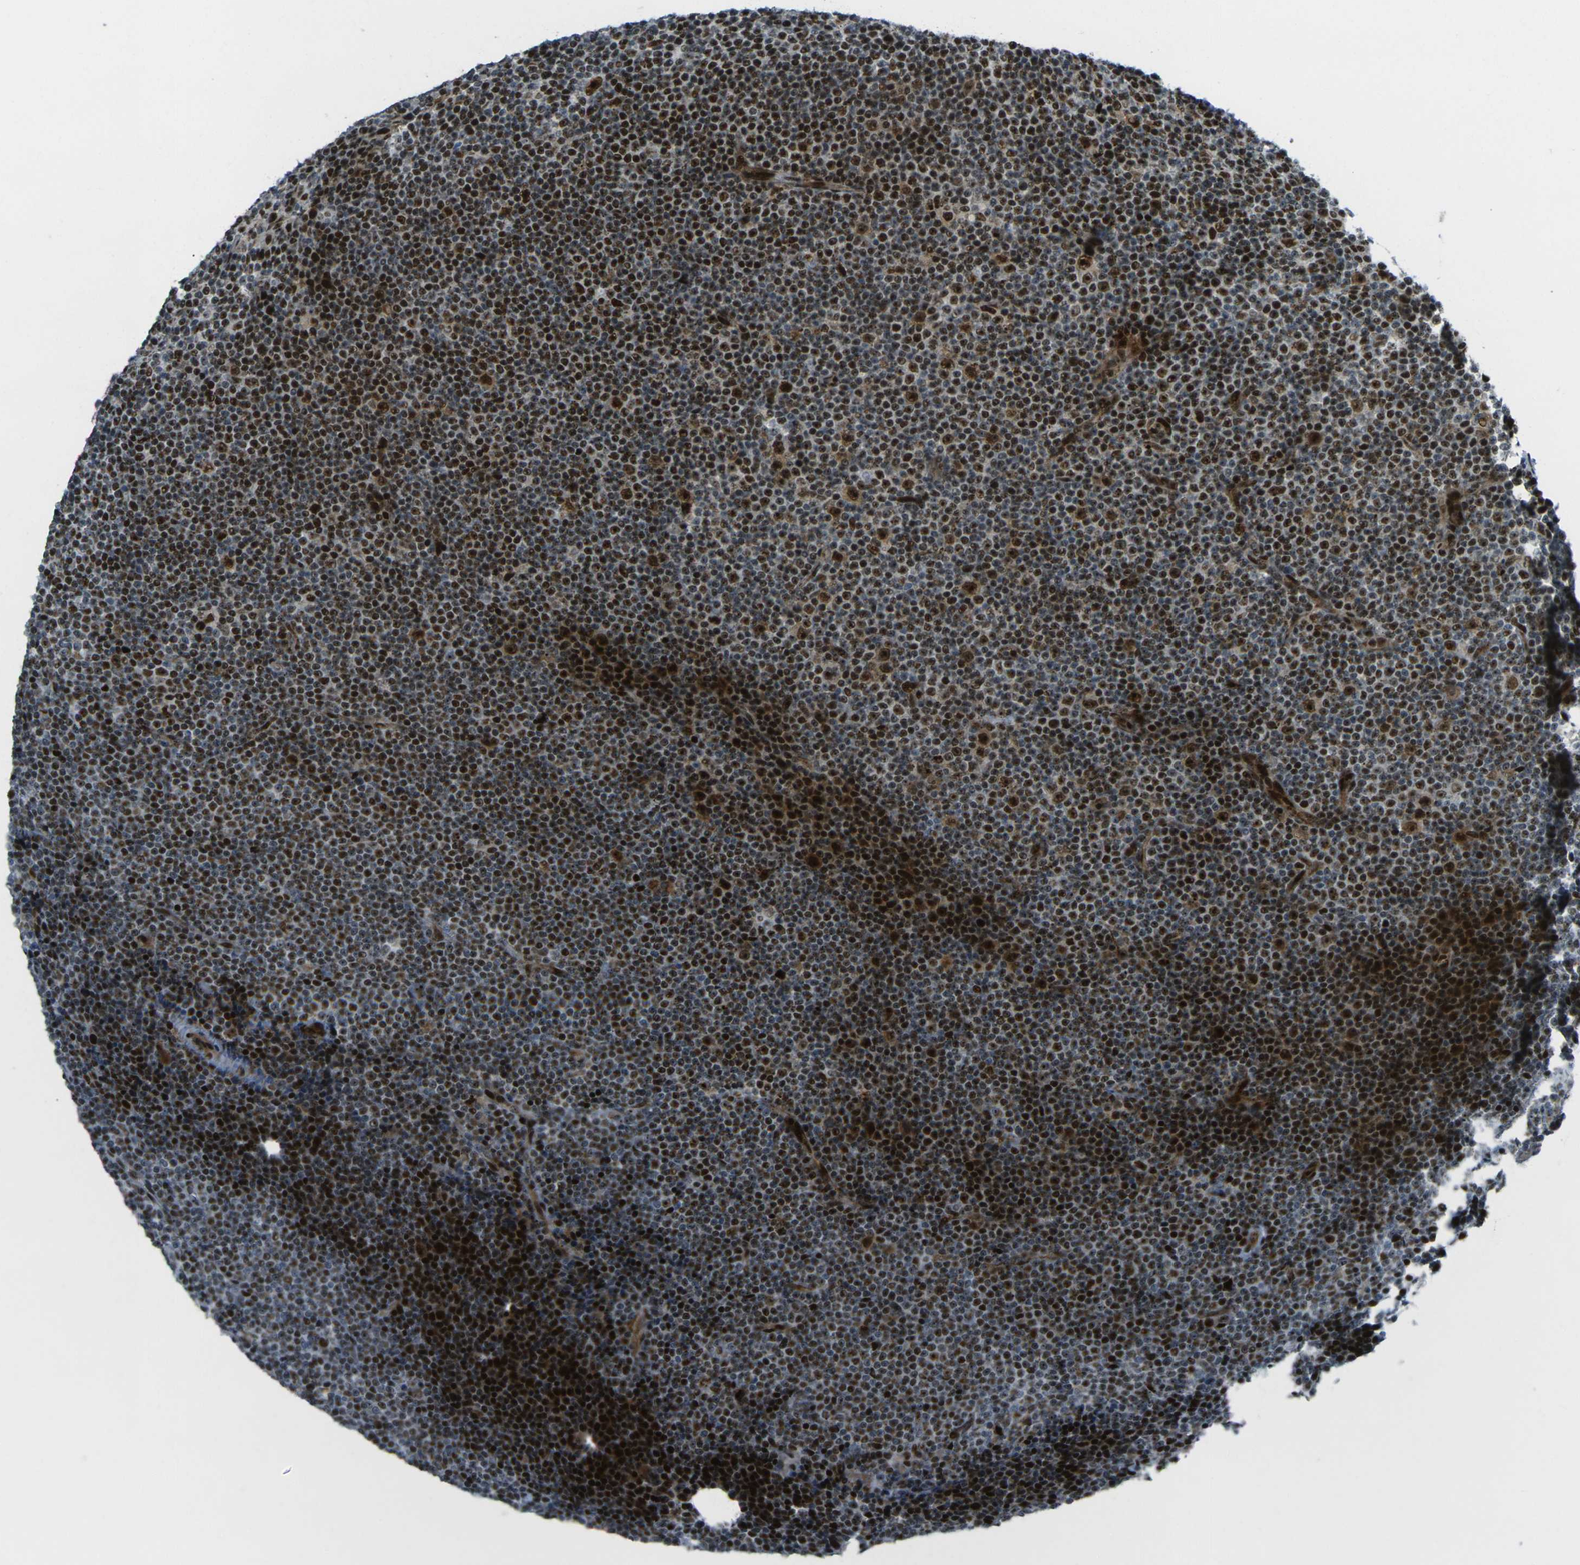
{"staining": {"intensity": "strong", "quantity": ">75%", "location": "nuclear"}, "tissue": "lymphoma", "cell_type": "Tumor cells", "image_type": "cancer", "snomed": [{"axis": "morphology", "description": "Malignant lymphoma, non-Hodgkin's type, Low grade"}, {"axis": "topography", "description": "Lymph node"}], "caption": "Lymphoma stained for a protein shows strong nuclear positivity in tumor cells.", "gene": "UBE2C", "patient": {"sex": "female", "age": 67}}